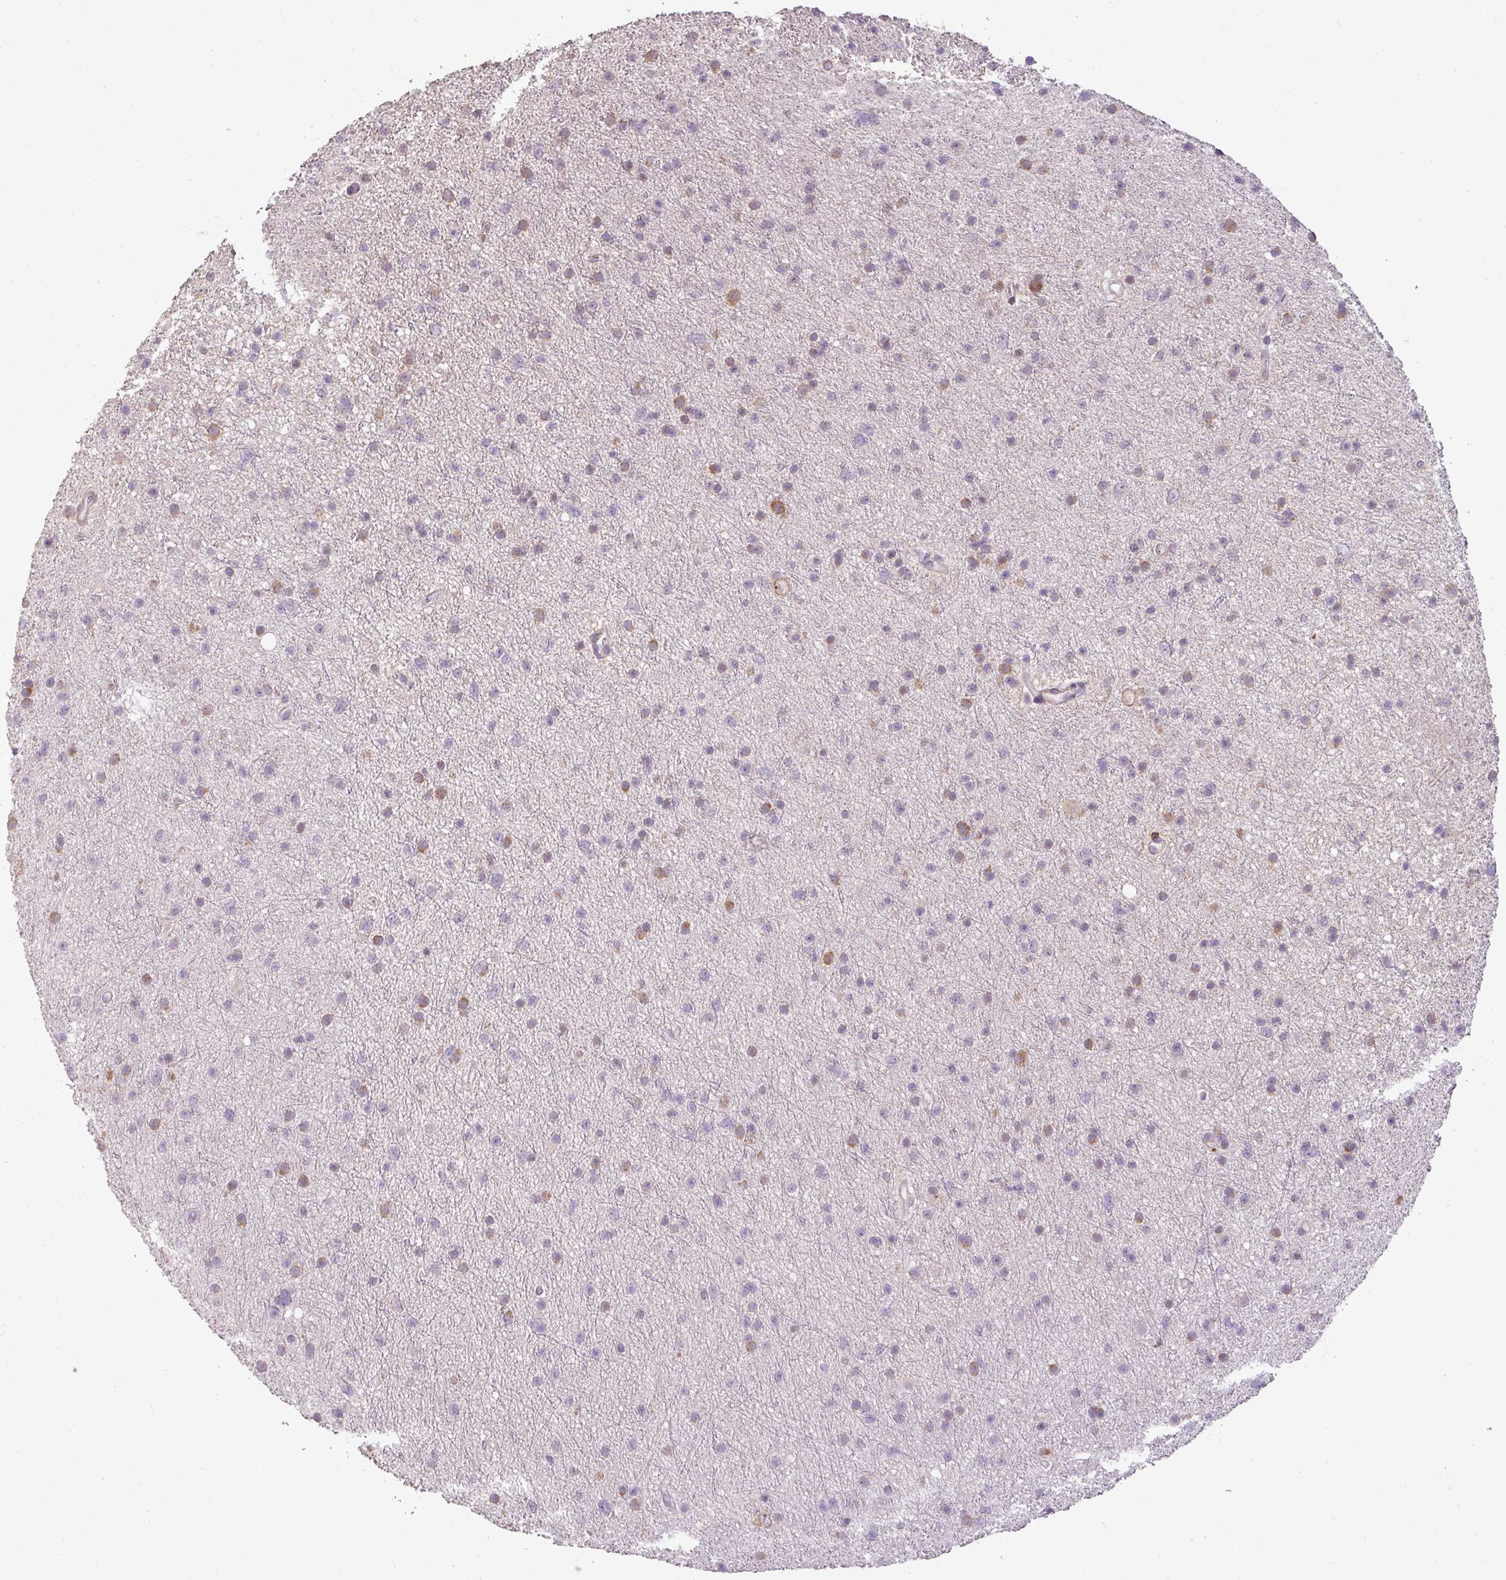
{"staining": {"intensity": "moderate", "quantity": "<25%", "location": "cytoplasmic/membranous"}, "tissue": "glioma", "cell_type": "Tumor cells", "image_type": "cancer", "snomed": [{"axis": "morphology", "description": "Glioma, malignant, Low grade"}, {"axis": "topography", "description": "Cerebral cortex"}], "caption": "Immunohistochemistry (IHC) staining of glioma, which shows low levels of moderate cytoplasmic/membranous expression in about <25% of tumor cells indicating moderate cytoplasmic/membranous protein staining. The staining was performed using DAB (3,3'-diaminobenzidine) (brown) for protein detection and nuclei were counterstained in hematoxylin (blue).", "gene": "LY9", "patient": {"sex": "female", "age": 39}}